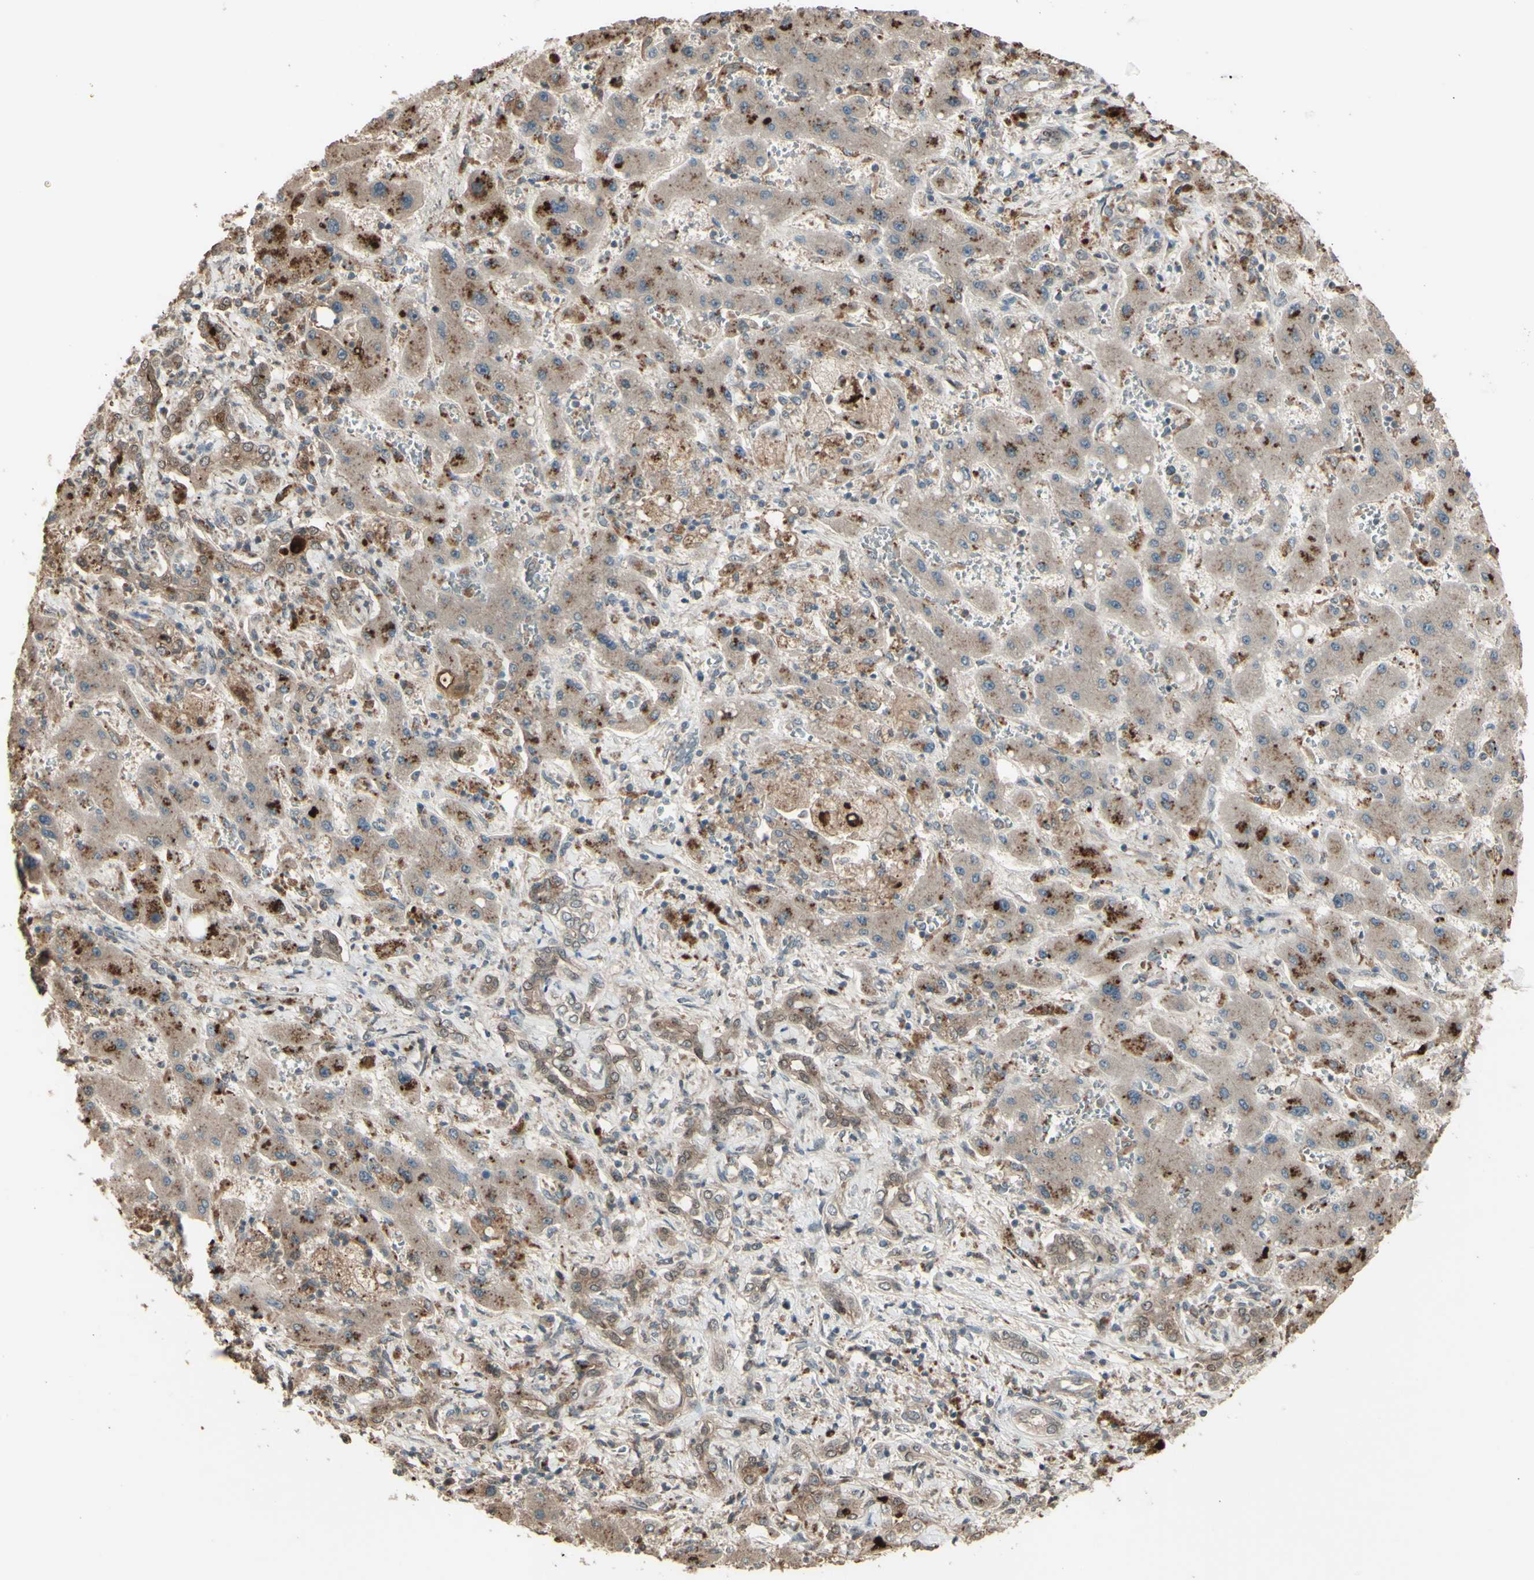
{"staining": {"intensity": "weak", "quantity": ">75%", "location": "cytoplasmic/membranous"}, "tissue": "liver cancer", "cell_type": "Tumor cells", "image_type": "cancer", "snomed": [{"axis": "morphology", "description": "Cholangiocarcinoma"}, {"axis": "topography", "description": "Liver"}], "caption": "Liver cancer (cholangiocarcinoma) stained for a protein exhibits weak cytoplasmic/membranous positivity in tumor cells.", "gene": "GNAS", "patient": {"sex": "male", "age": 50}}